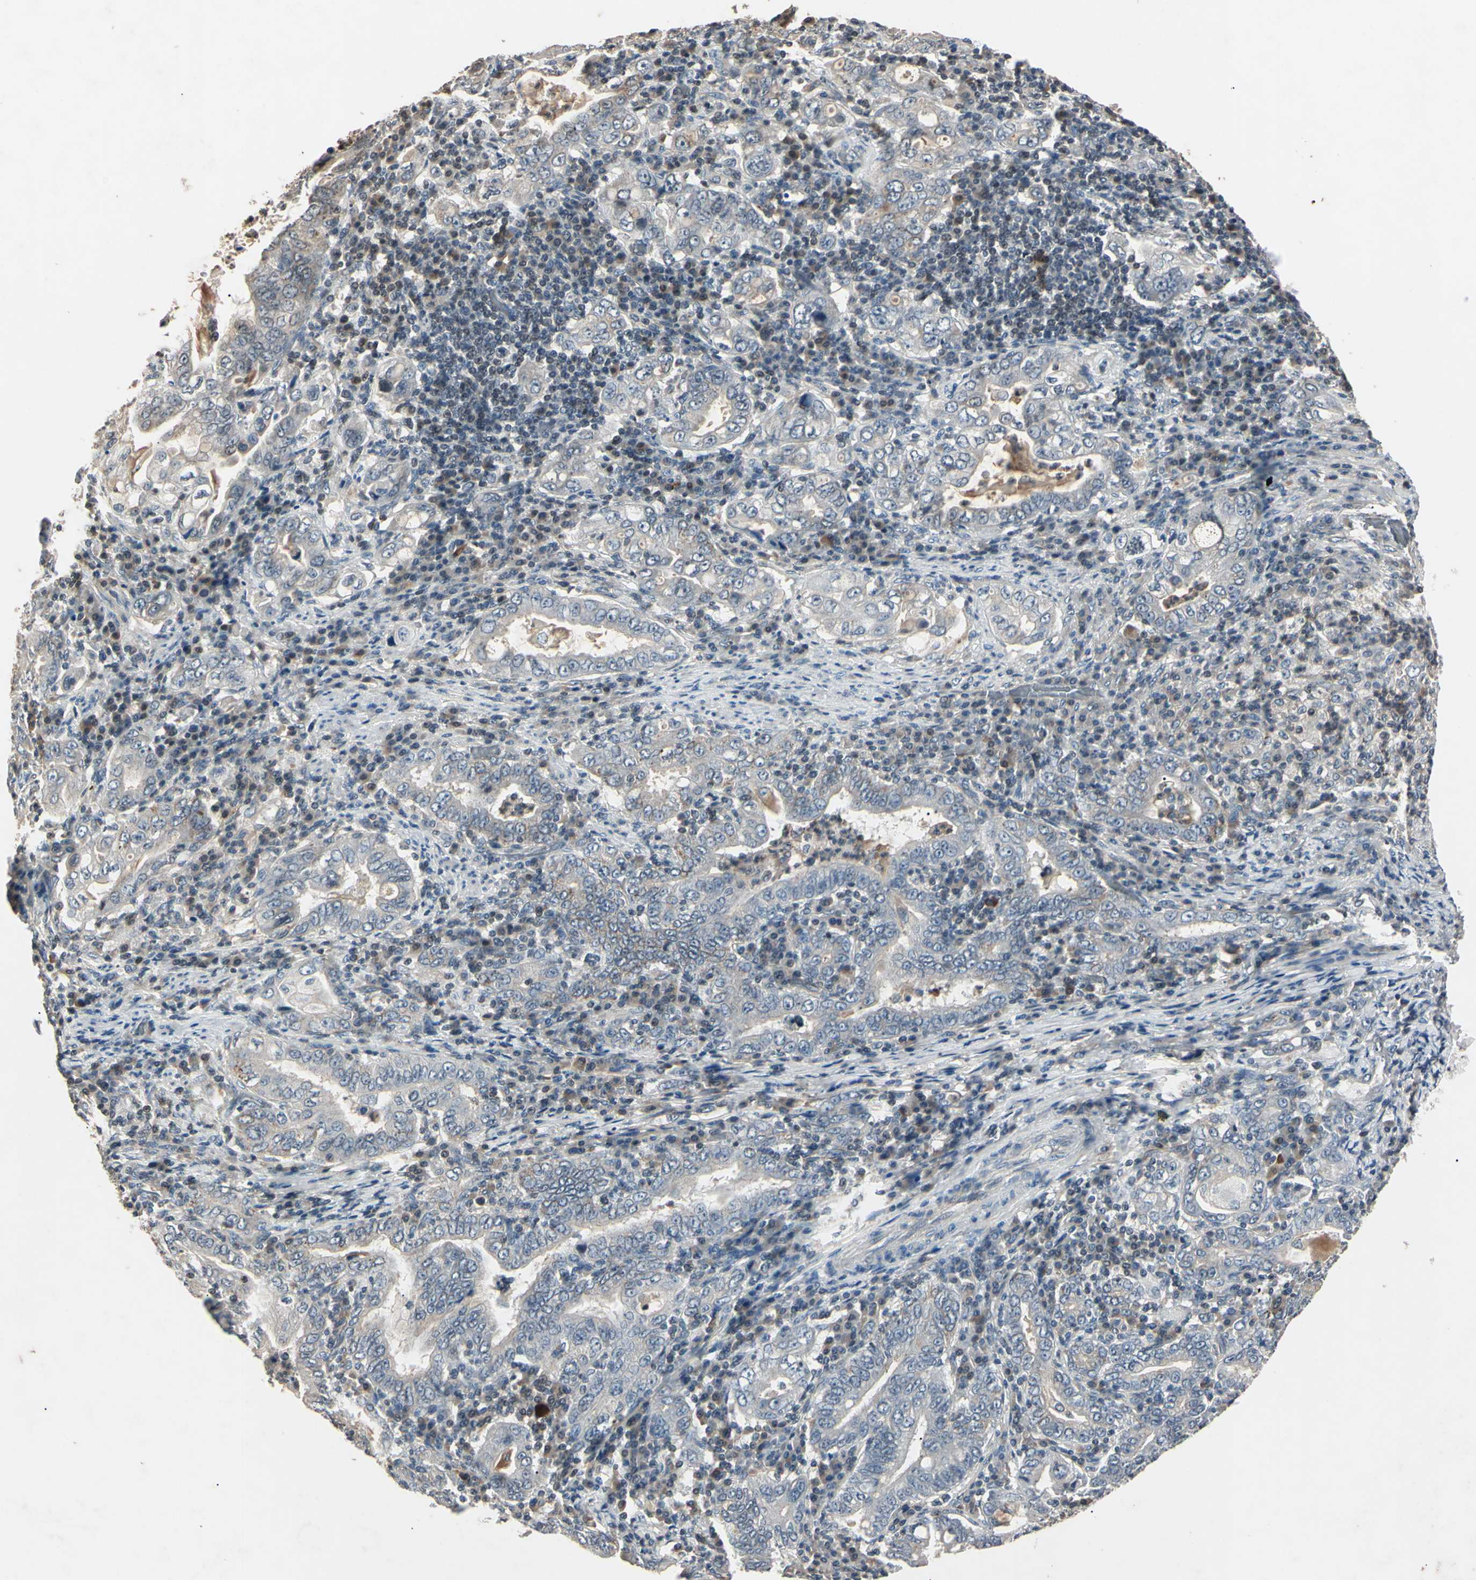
{"staining": {"intensity": "negative", "quantity": "none", "location": "none"}, "tissue": "stomach cancer", "cell_type": "Tumor cells", "image_type": "cancer", "snomed": [{"axis": "morphology", "description": "Normal tissue, NOS"}, {"axis": "morphology", "description": "Adenocarcinoma, NOS"}, {"axis": "topography", "description": "Esophagus"}, {"axis": "topography", "description": "Stomach, upper"}, {"axis": "topography", "description": "Peripheral nerve tissue"}], "caption": "The photomicrograph reveals no staining of tumor cells in stomach cancer (adenocarcinoma). (DAB IHC visualized using brightfield microscopy, high magnification).", "gene": "AEBP1", "patient": {"sex": "male", "age": 62}}